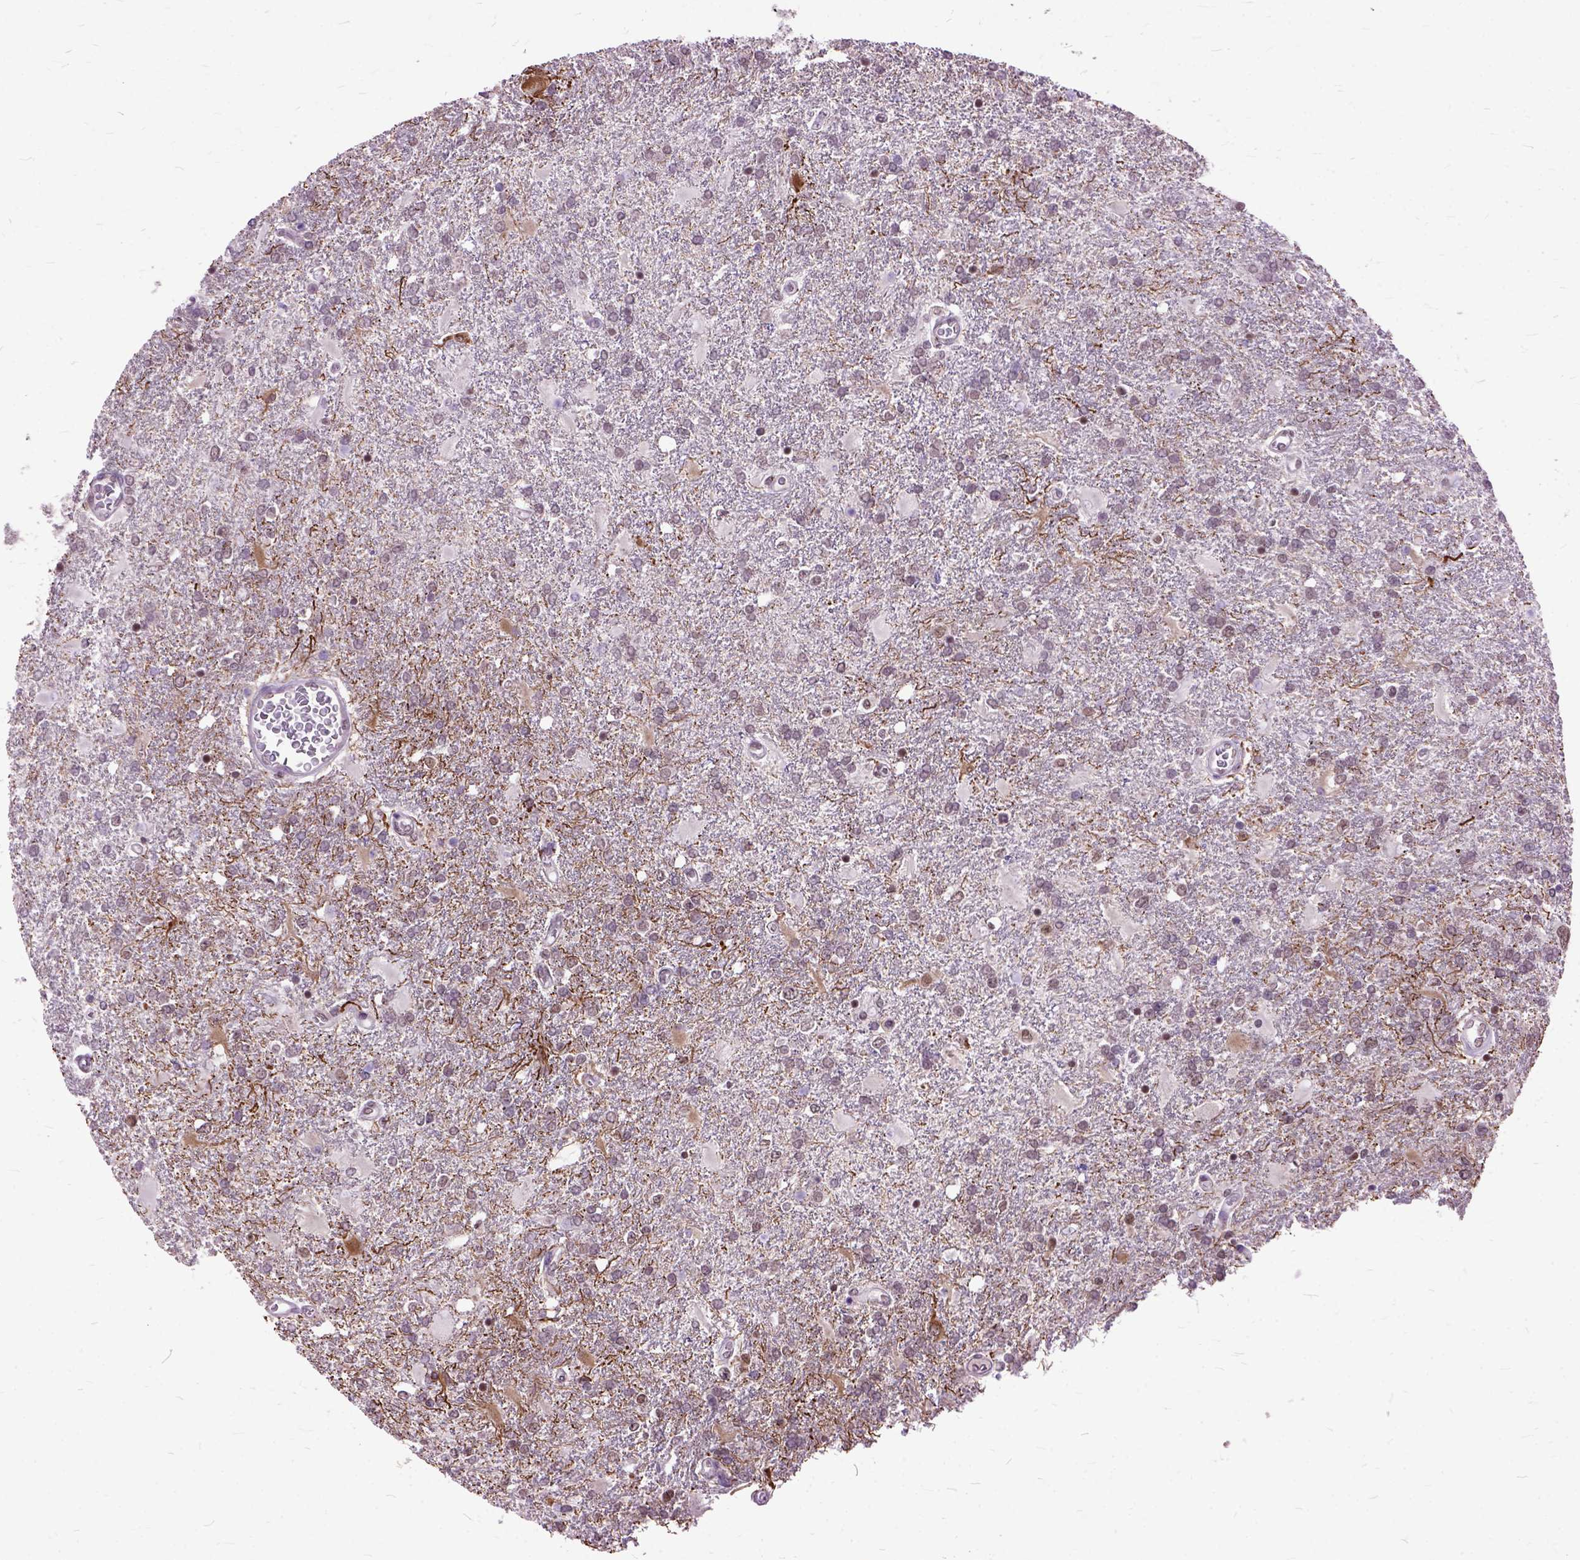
{"staining": {"intensity": "negative", "quantity": "none", "location": "none"}, "tissue": "glioma", "cell_type": "Tumor cells", "image_type": "cancer", "snomed": [{"axis": "morphology", "description": "Glioma, malignant, High grade"}, {"axis": "topography", "description": "Cerebral cortex"}], "caption": "Tumor cells show no significant protein expression in glioma.", "gene": "ORC5", "patient": {"sex": "male", "age": 79}}